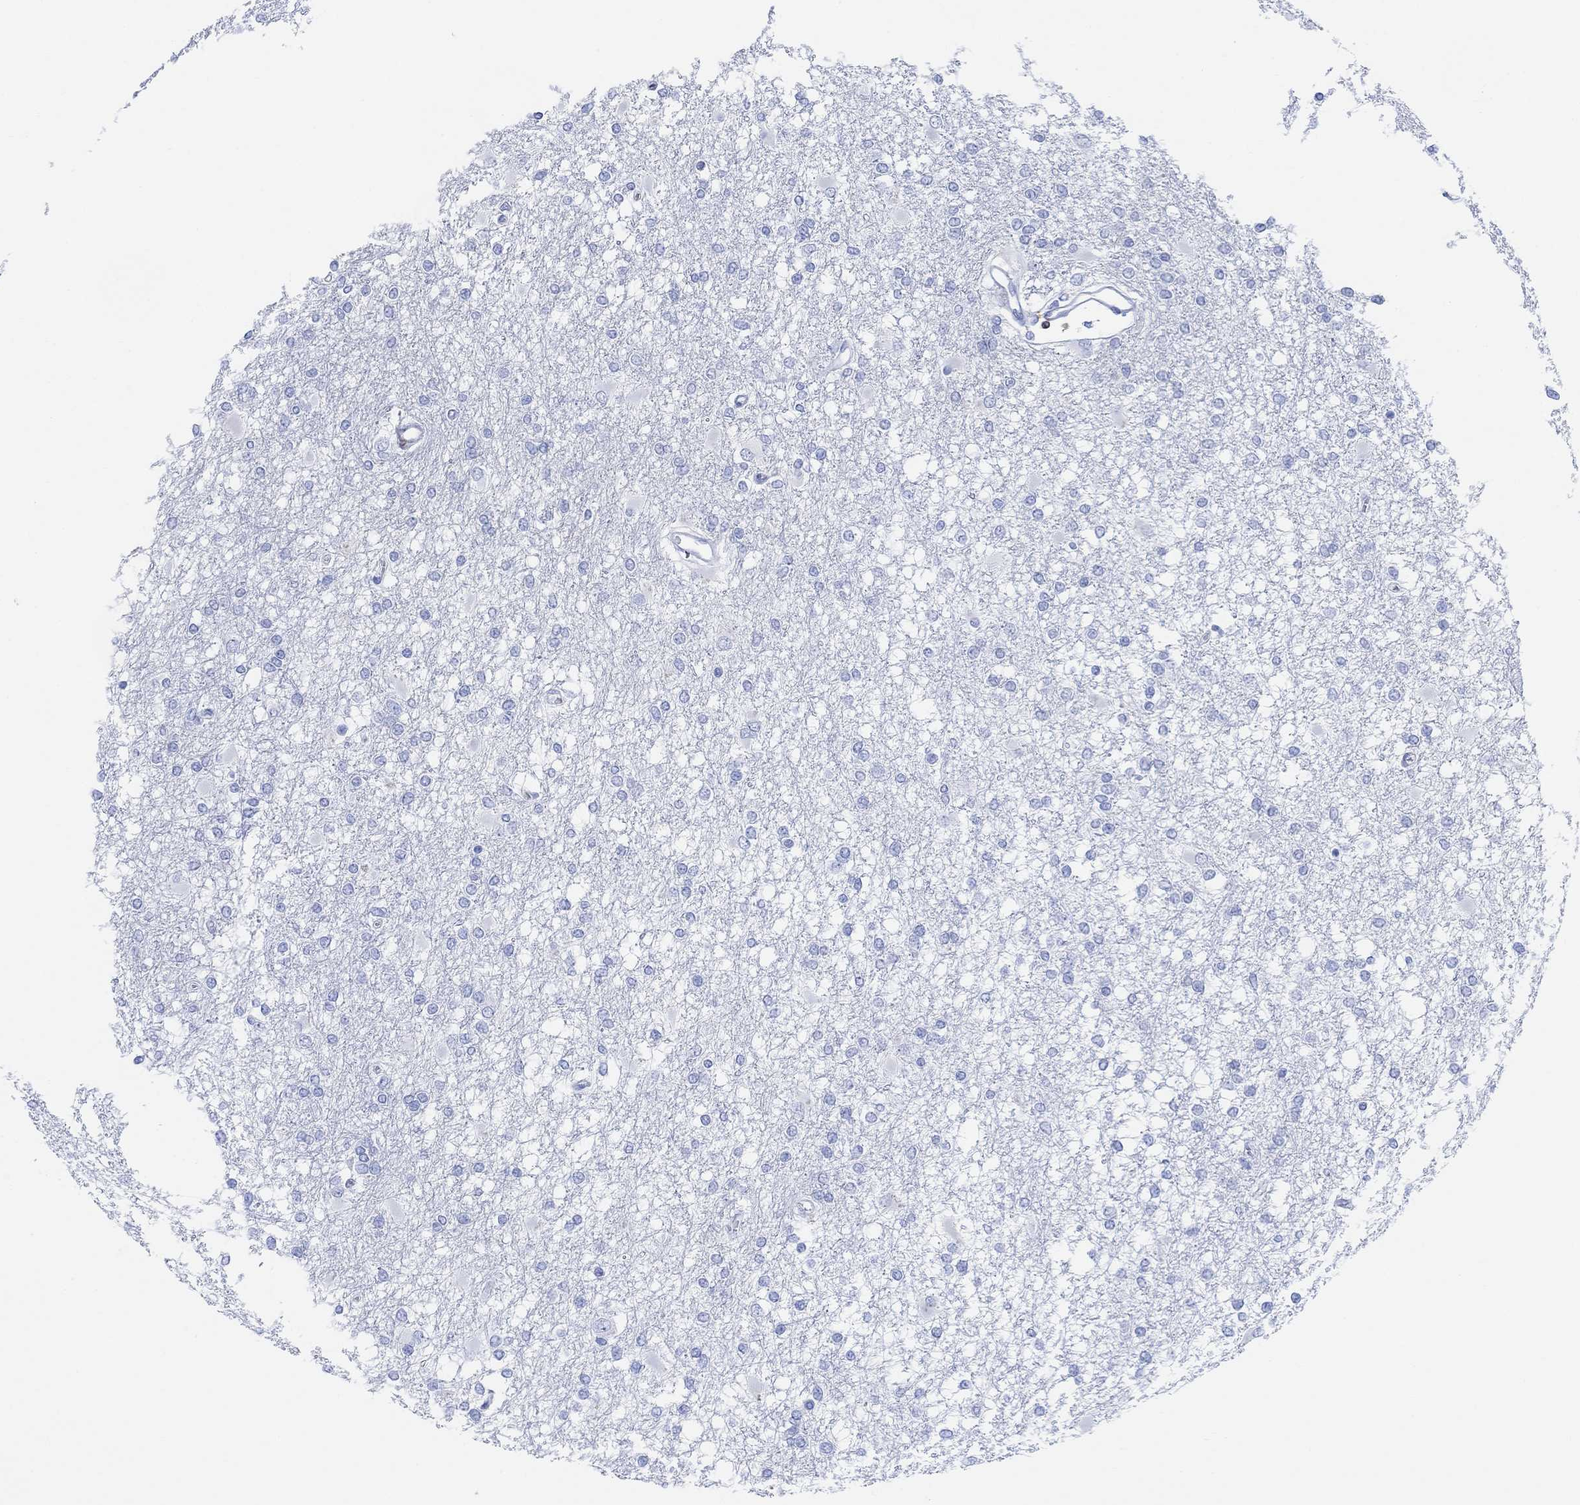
{"staining": {"intensity": "negative", "quantity": "none", "location": "none"}, "tissue": "glioma", "cell_type": "Tumor cells", "image_type": "cancer", "snomed": [{"axis": "morphology", "description": "Glioma, malignant, High grade"}, {"axis": "topography", "description": "Cerebral cortex"}], "caption": "The micrograph displays no significant positivity in tumor cells of malignant high-grade glioma. (Stains: DAB (3,3'-diaminobenzidine) IHC with hematoxylin counter stain, Microscopy: brightfield microscopy at high magnification).", "gene": "GPR65", "patient": {"sex": "male", "age": 79}}